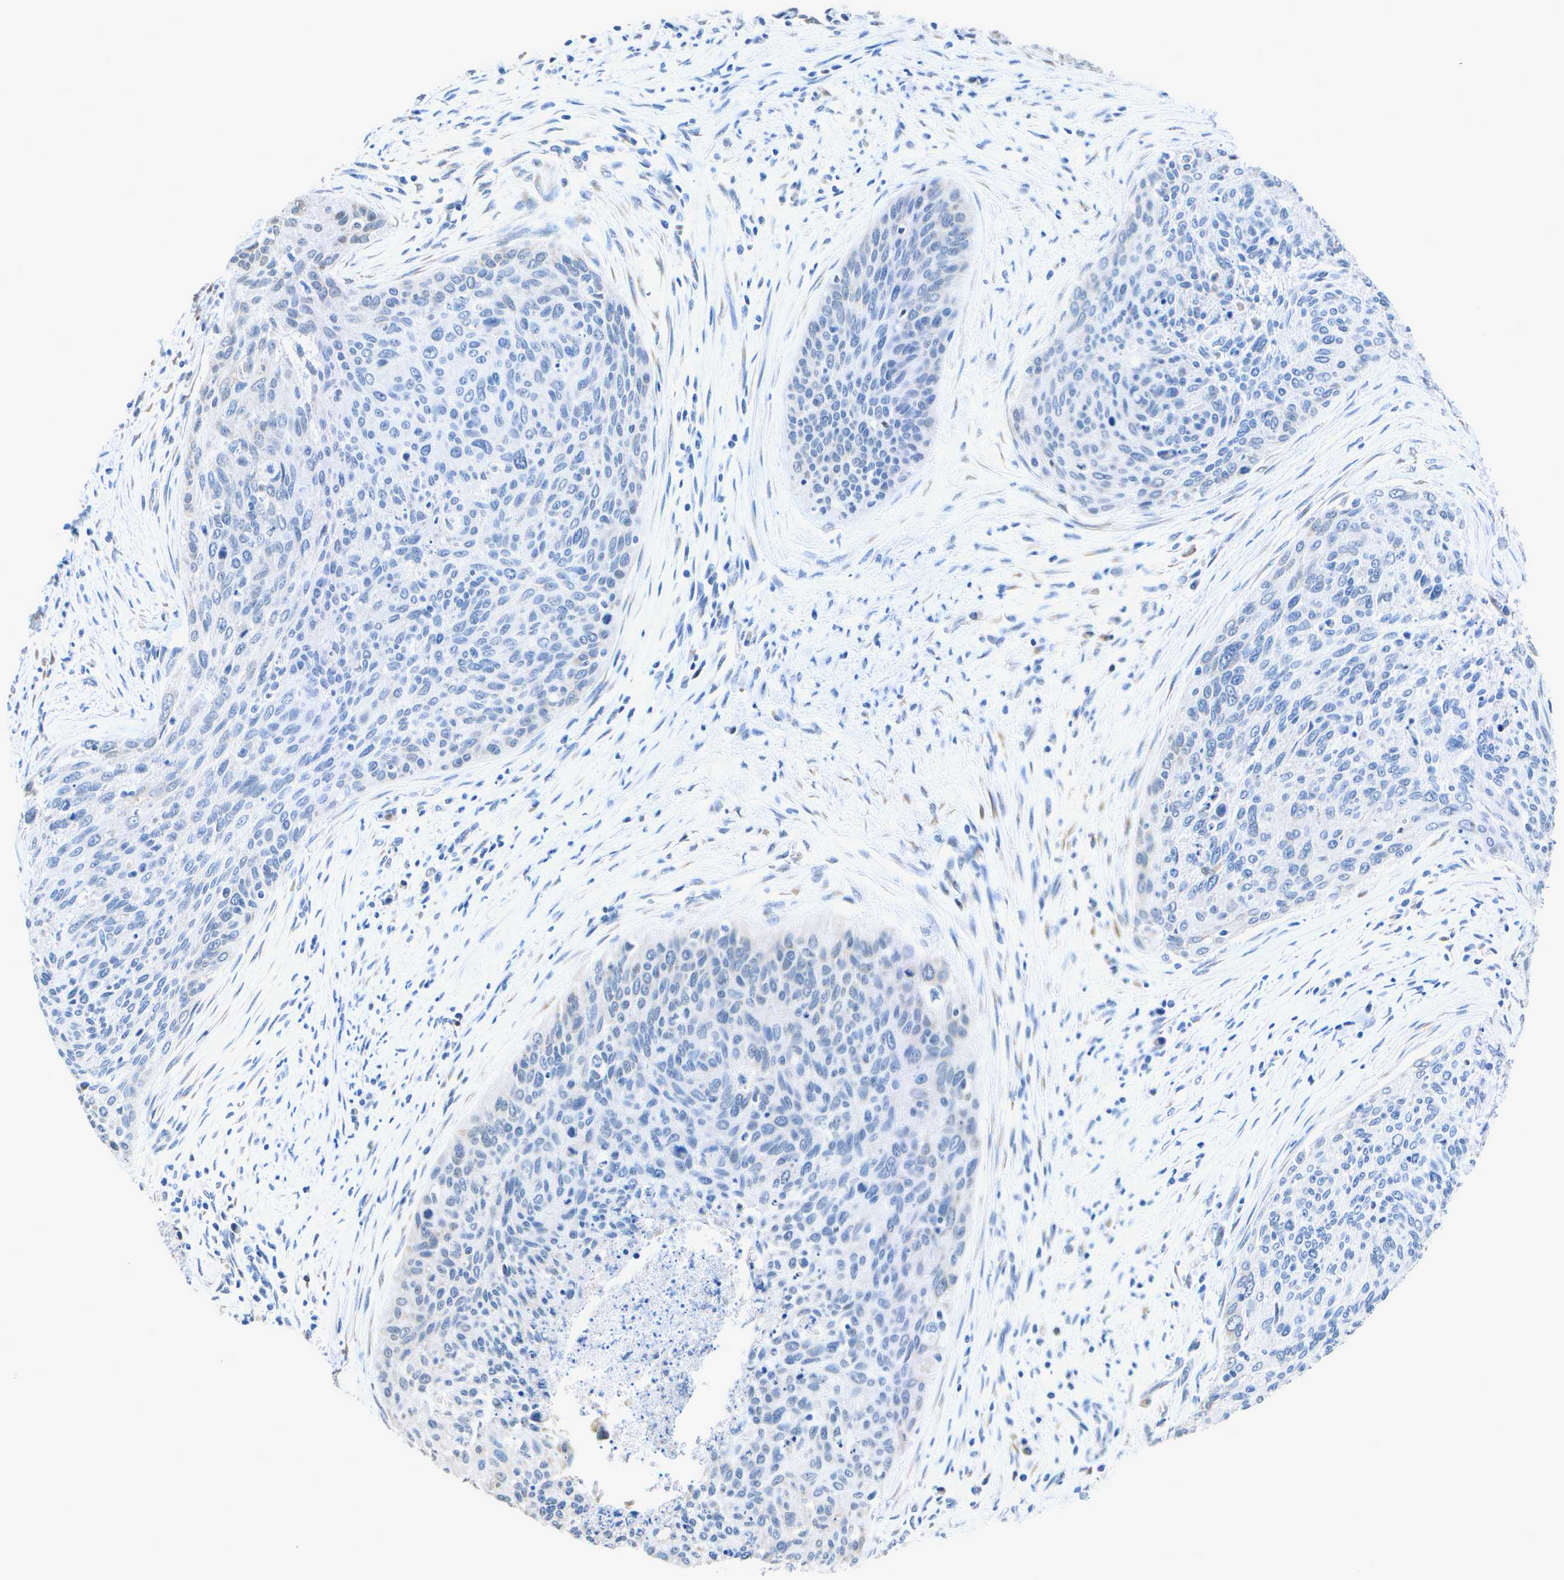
{"staining": {"intensity": "negative", "quantity": "none", "location": "none"}, "tissue": "cervical cancer", "cell_type": "Tumor cells", "image_type": "cancer", "snomed": [{"axis": "morphology", "description": "Squamous cell carcinoma, NOS"}, {"axis": "topography", "description": "Cervix"}], "caption": "IHC micrograph of cervical squamous cell carcinoma stained for a protein (brown), which displays no staining in tumor cells. The staining was performed using DAB (3,3'-diaminobenzidine) to visualize the protein expression in brown, while the nuclei were stained in blue with hematoxylin (Magnification: 20x).", "gene": "DSE", "patient": {"sex": "female", "age": 55}}